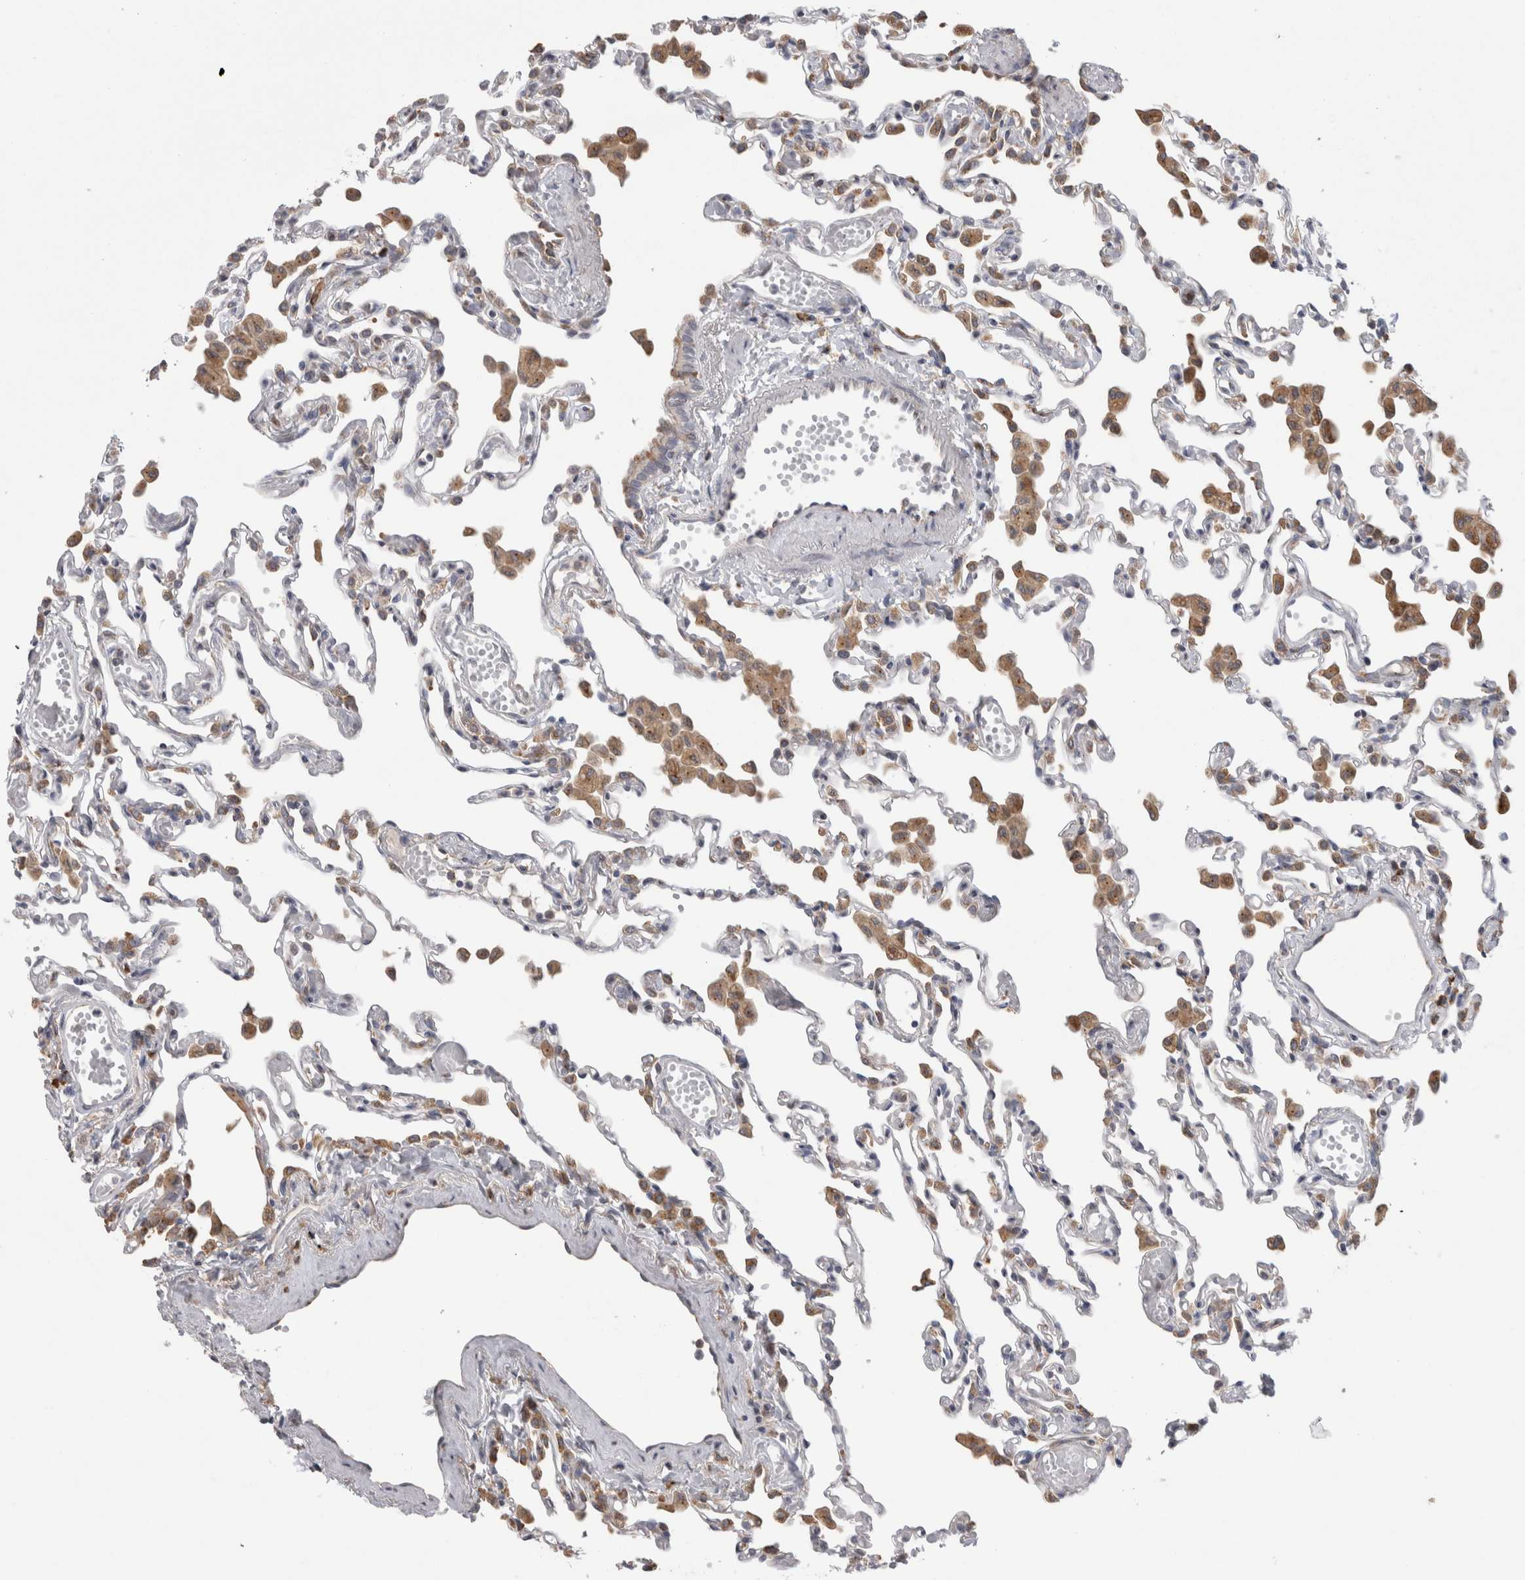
{"staining": {"intensity": "moderate", "quantity": "<25%", "location": "cytoplasmic/membranous"}, "tissue": "lung", "cell_type": "Alveolar cells", "image_type": "normal", "snomed": [{"axis": "morphology", "description": "Normal tissue, NOS"}, {"axis": "topography", "description": "Bronchus"}, {"axis": "topography", "description": "Lung"}], "caption": "This micrograph exhibits immunohistochemistry staining of unremarkable human lung, with low moderate cytoplasmic/membranous expression in approximately <25% of alveolar cells.", "gene": "ZNF341", "patient": {"sex": "female", "age": 49}}